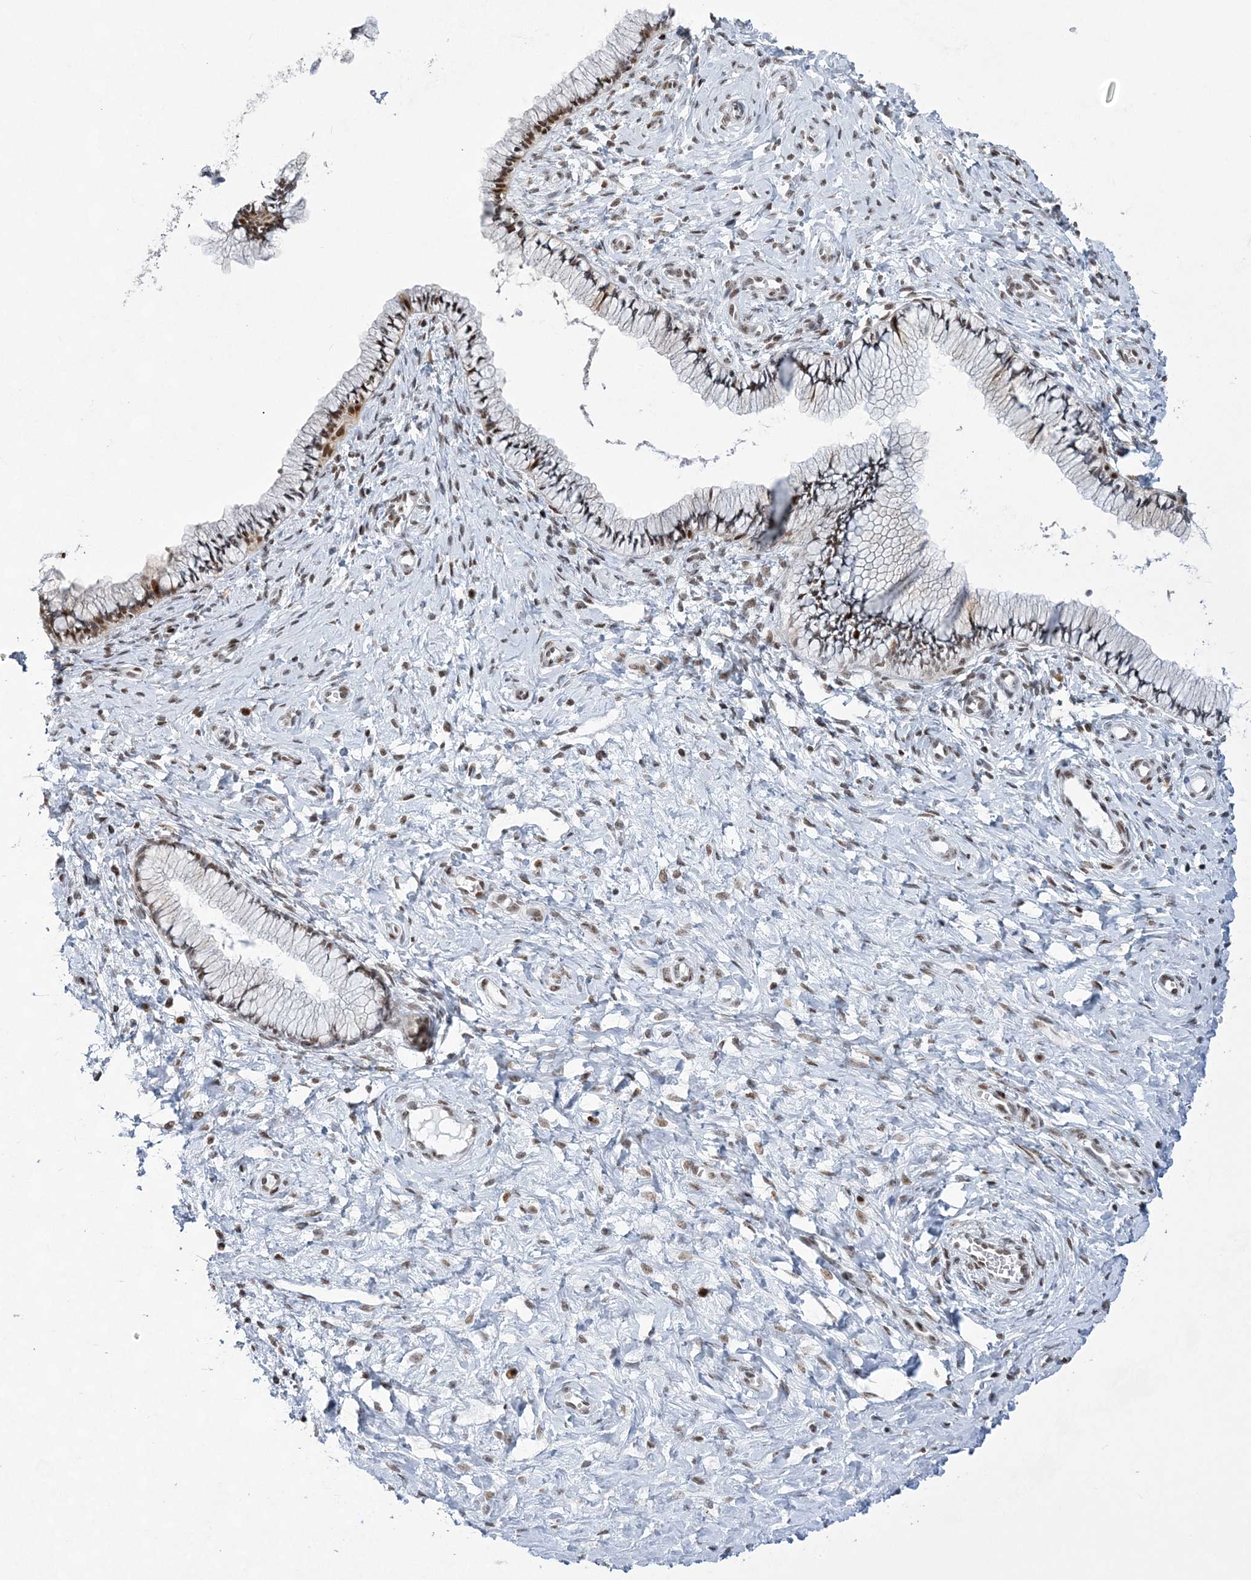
{"staining": {"intensity": "moderate", "quantity": "25%-75%", "location": "nuclear"}, "tissue": "cervix", "cell_type": "Glandular cells", "image_type": "normal", "snomed": [{"axis": "morphology", "description": "Normal tissue, NOS"}, {"axis": "topography", "description": "Cervix"}], "caption": "This is a photomicrograph of immunohistochemistry staining of unremarkable cervix, which shows moderate expression in the nuclear of glandular cells.", "gene": "ZBTB7A", "patient": {"sex": "female", "age": 36}}